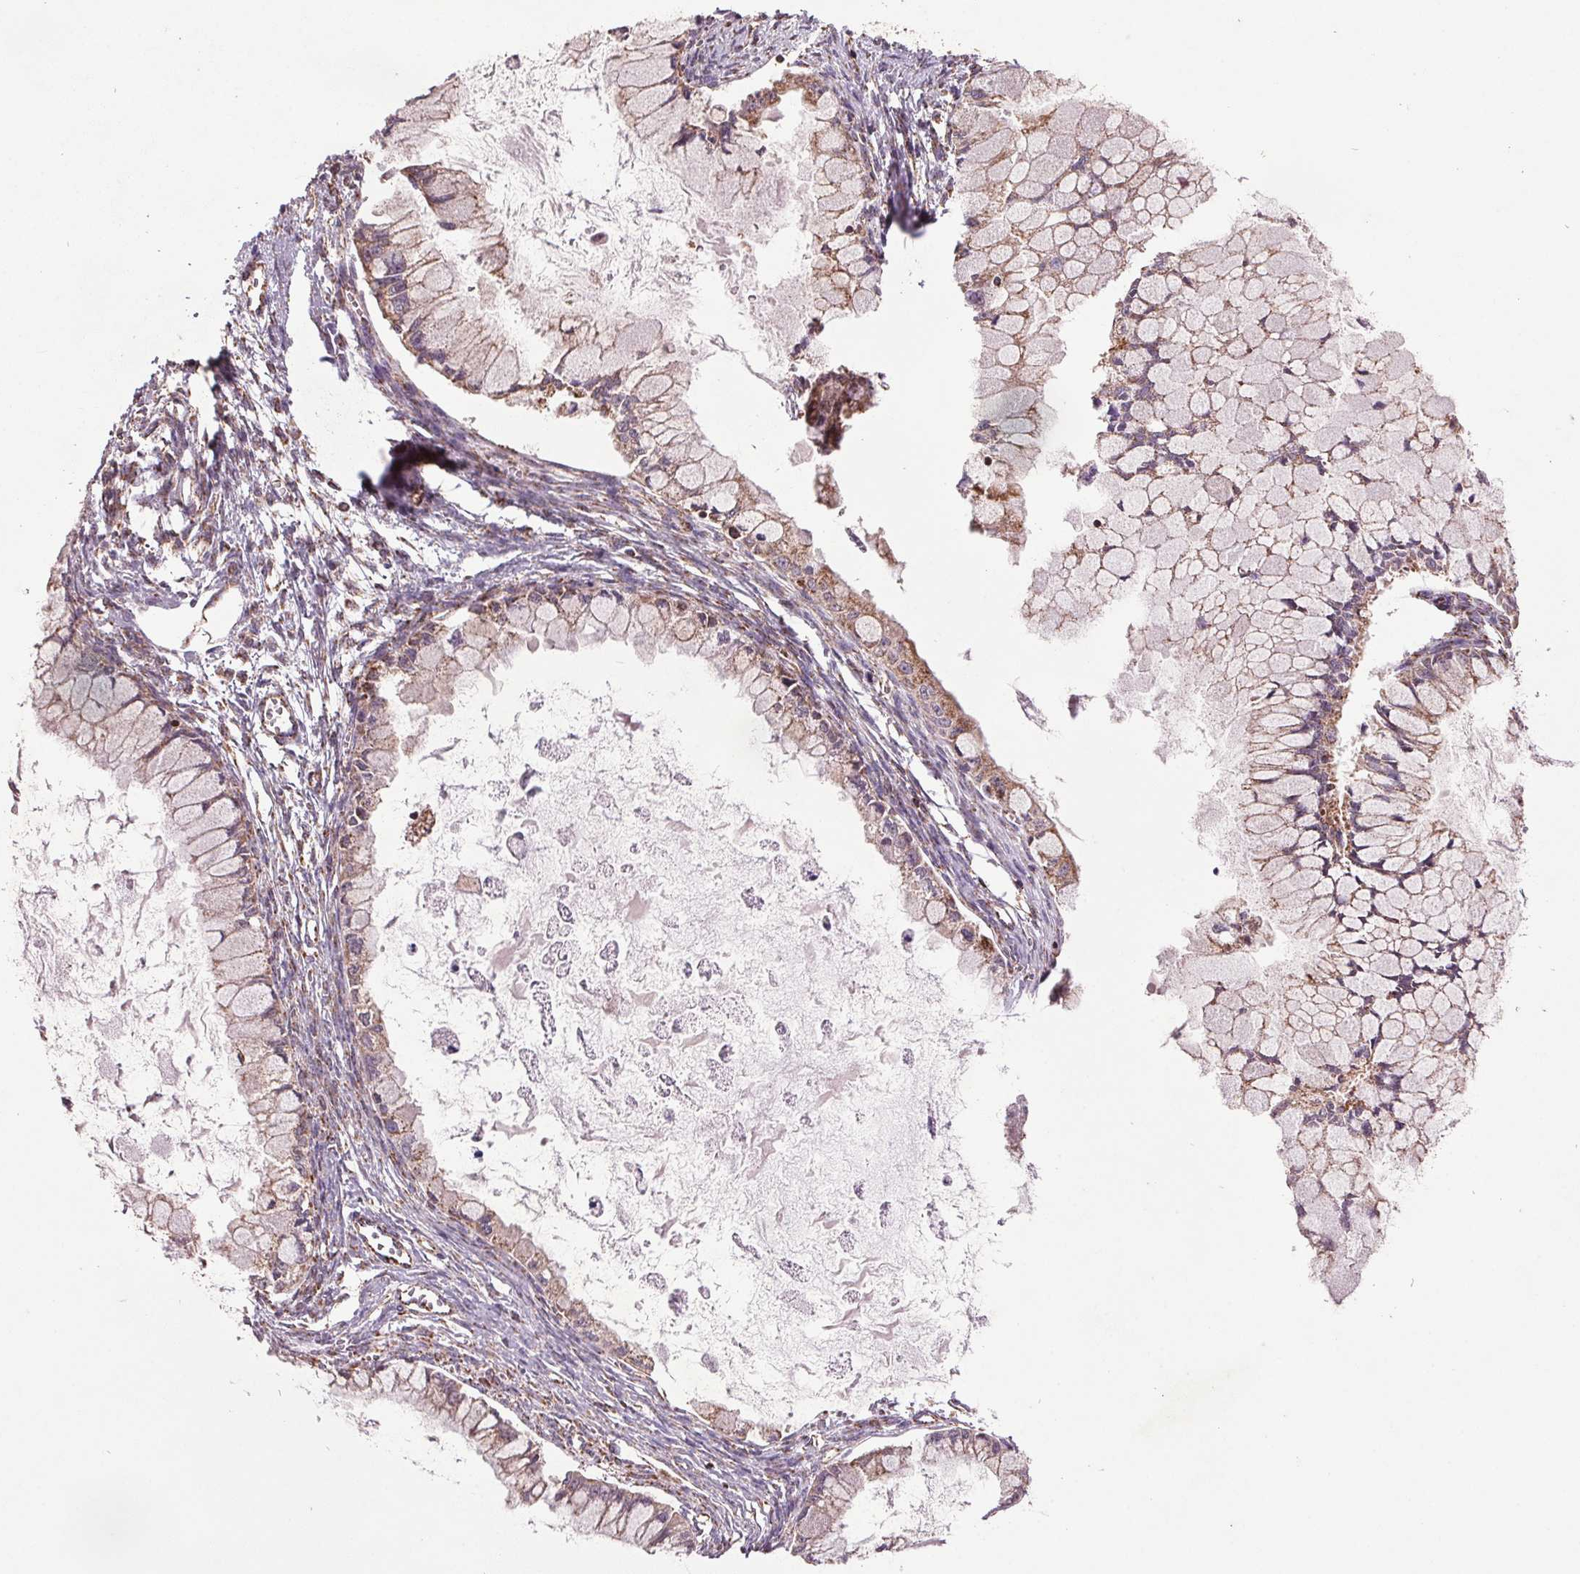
{"staining": {"intensity": "moderate", "quantity": "25%-75%", "location": "cytoplasmic/membranous"}, "tissue": "ovarian cancer", "cell_type": "Tumor cells", "image_type": "cancer", "snomed": [{"axis": "morphology", "description": "Cystadenocarcinoma, mucinous, NOS"}, {"axis": "topography", "description": "Ovary"}], "caption": "High-power microscopy captured an immunohistochemistry photomicrograph of ovarian mucinous cystadenocarcinoma, revealing moderate cytoplasmic/membranous expression in about 25%-75% of tumor cells.", "gene": "NDUFS6", "patient": {"sex": "female", "age": 34}}